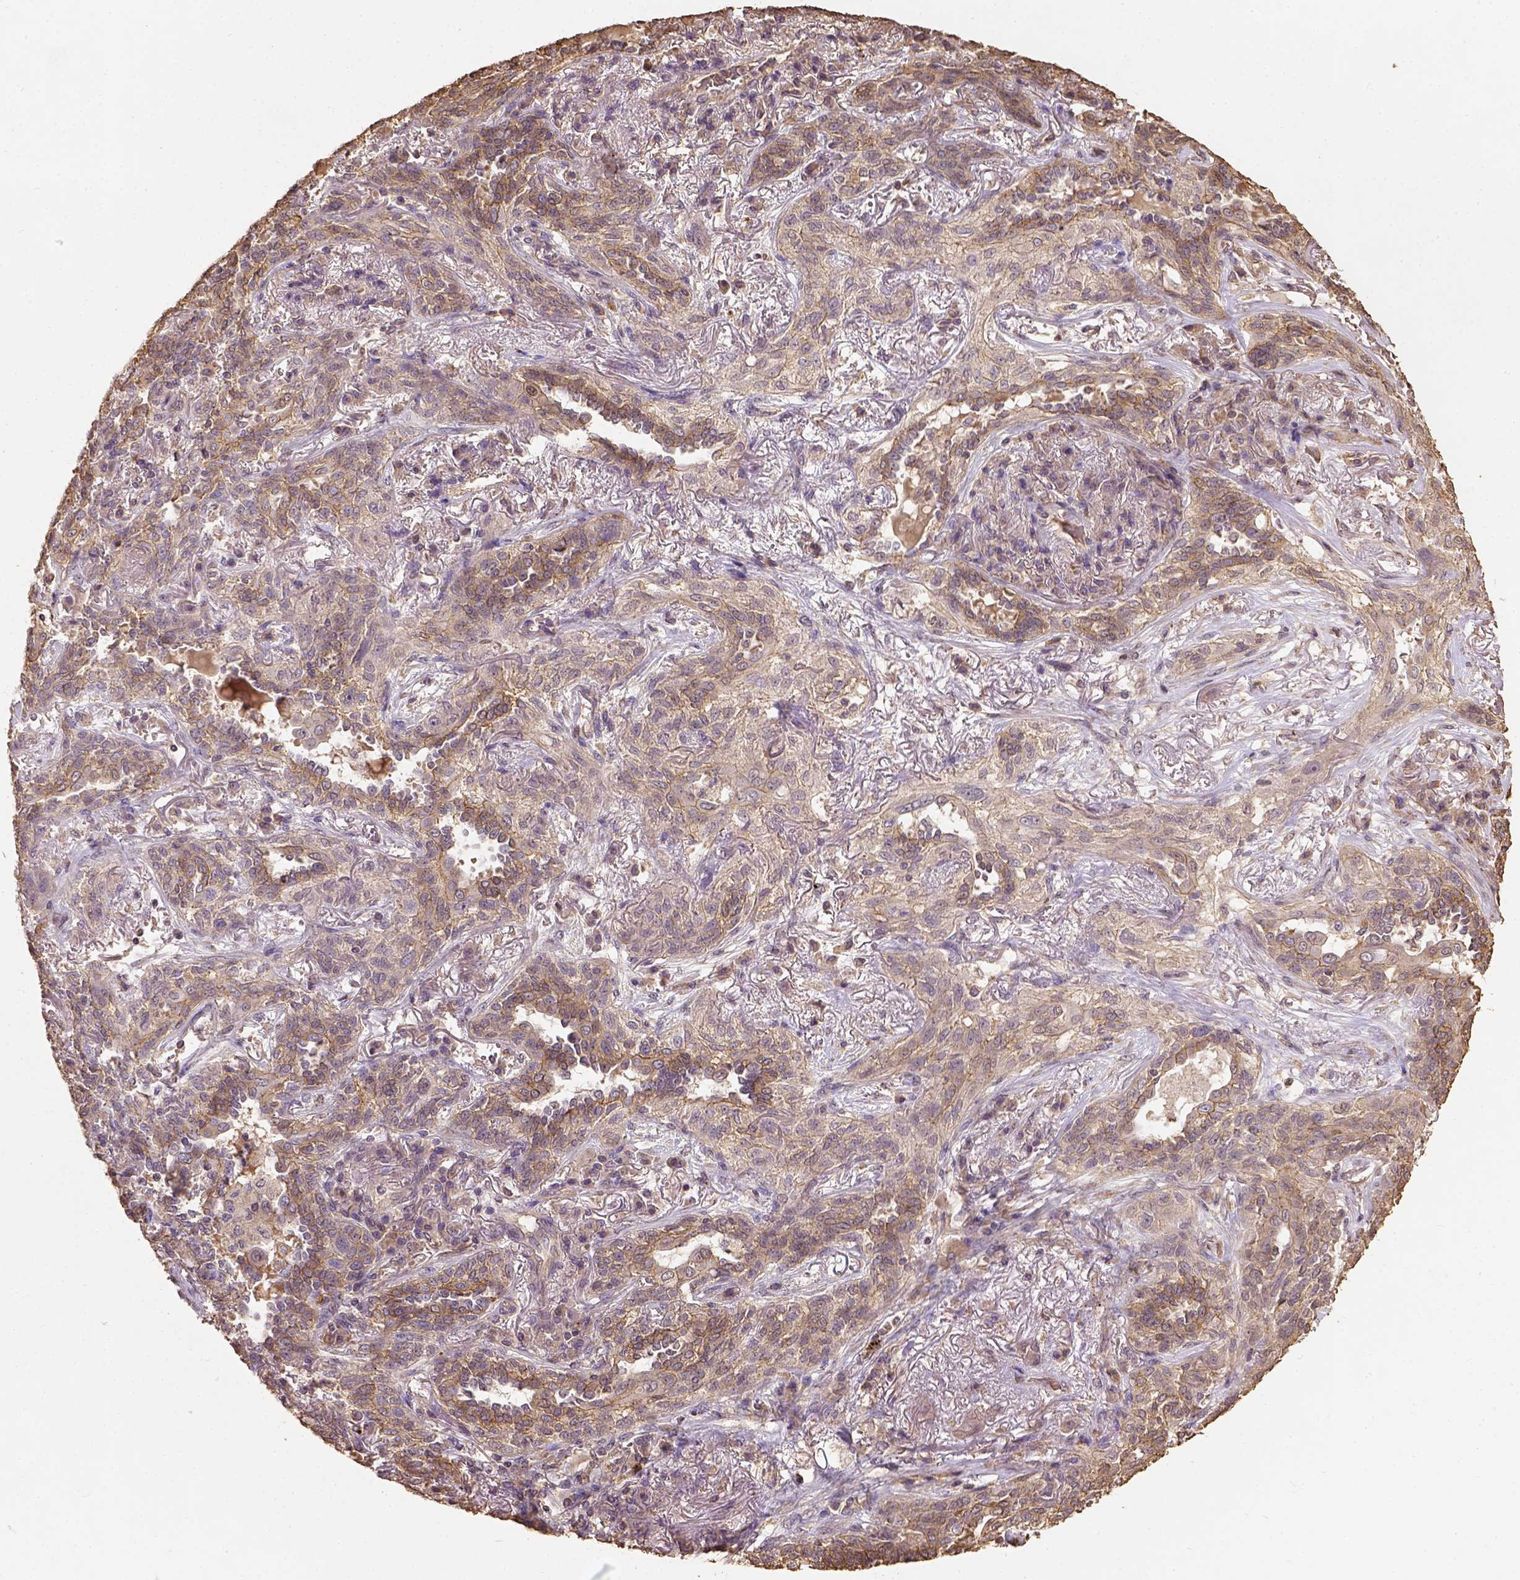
{"staining": {"intensity": "moderate", "quantity": "25%-75%", "location": "cytoplasmic/membranous"}, "tissue": "lung cancer", "cell_type": "Tumor cells", "image_type": "cancer", "snomed": [{"axis": "morphology", "description": "Squamous cell carcinoma, NOS"}, {"axis": "topography", "description": "Lung"}], "caption": "Protein staining reveals moderate cytoplasmic/membranous positivity in approximately 25%-75% of tumor cells in lung squamous cell carcinoma. (IHC, brightfield microscopy, high magnification).", "gene": "ATP1B3", "patient": {"sex": "female", "age": 70}}